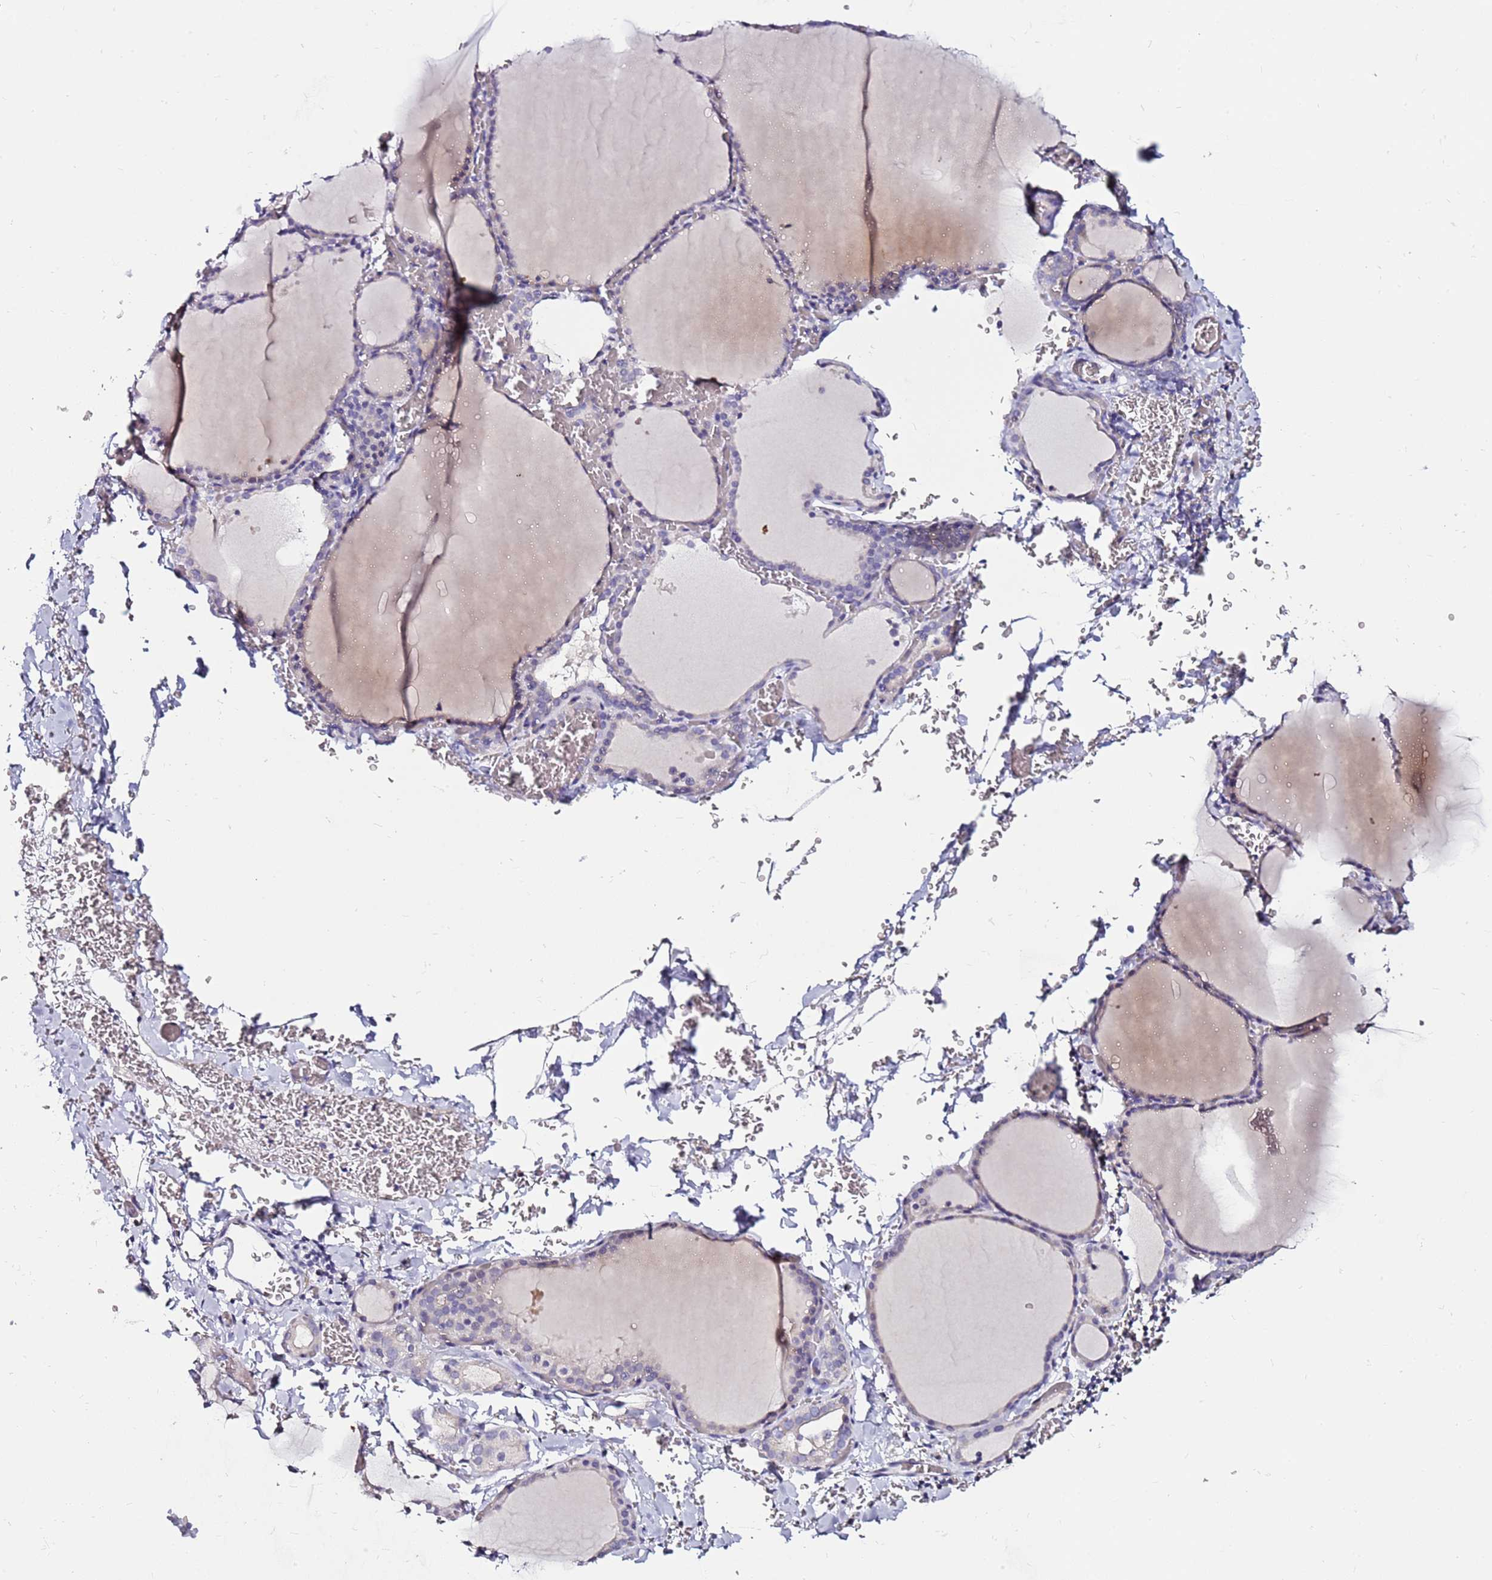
{"staining": {"intensity": "negative", "quantity": "none", "location": "none"}, "tissue": "thyroid gland", "cell_type": "Glandular cells", "image_type": "normal", "snomed": [{"axis": "morphology", "description": "Normal tissue, NOS"}, {"axis": "topography", "description": "Thyroid gland"}], "caption": "Human thyroid gland stained for a protein using immunohistochemistry (IHC) displays no positivity in glandular cells.", "gene": "SRRM5", "patient": {"sex": "female", "age": 39}}